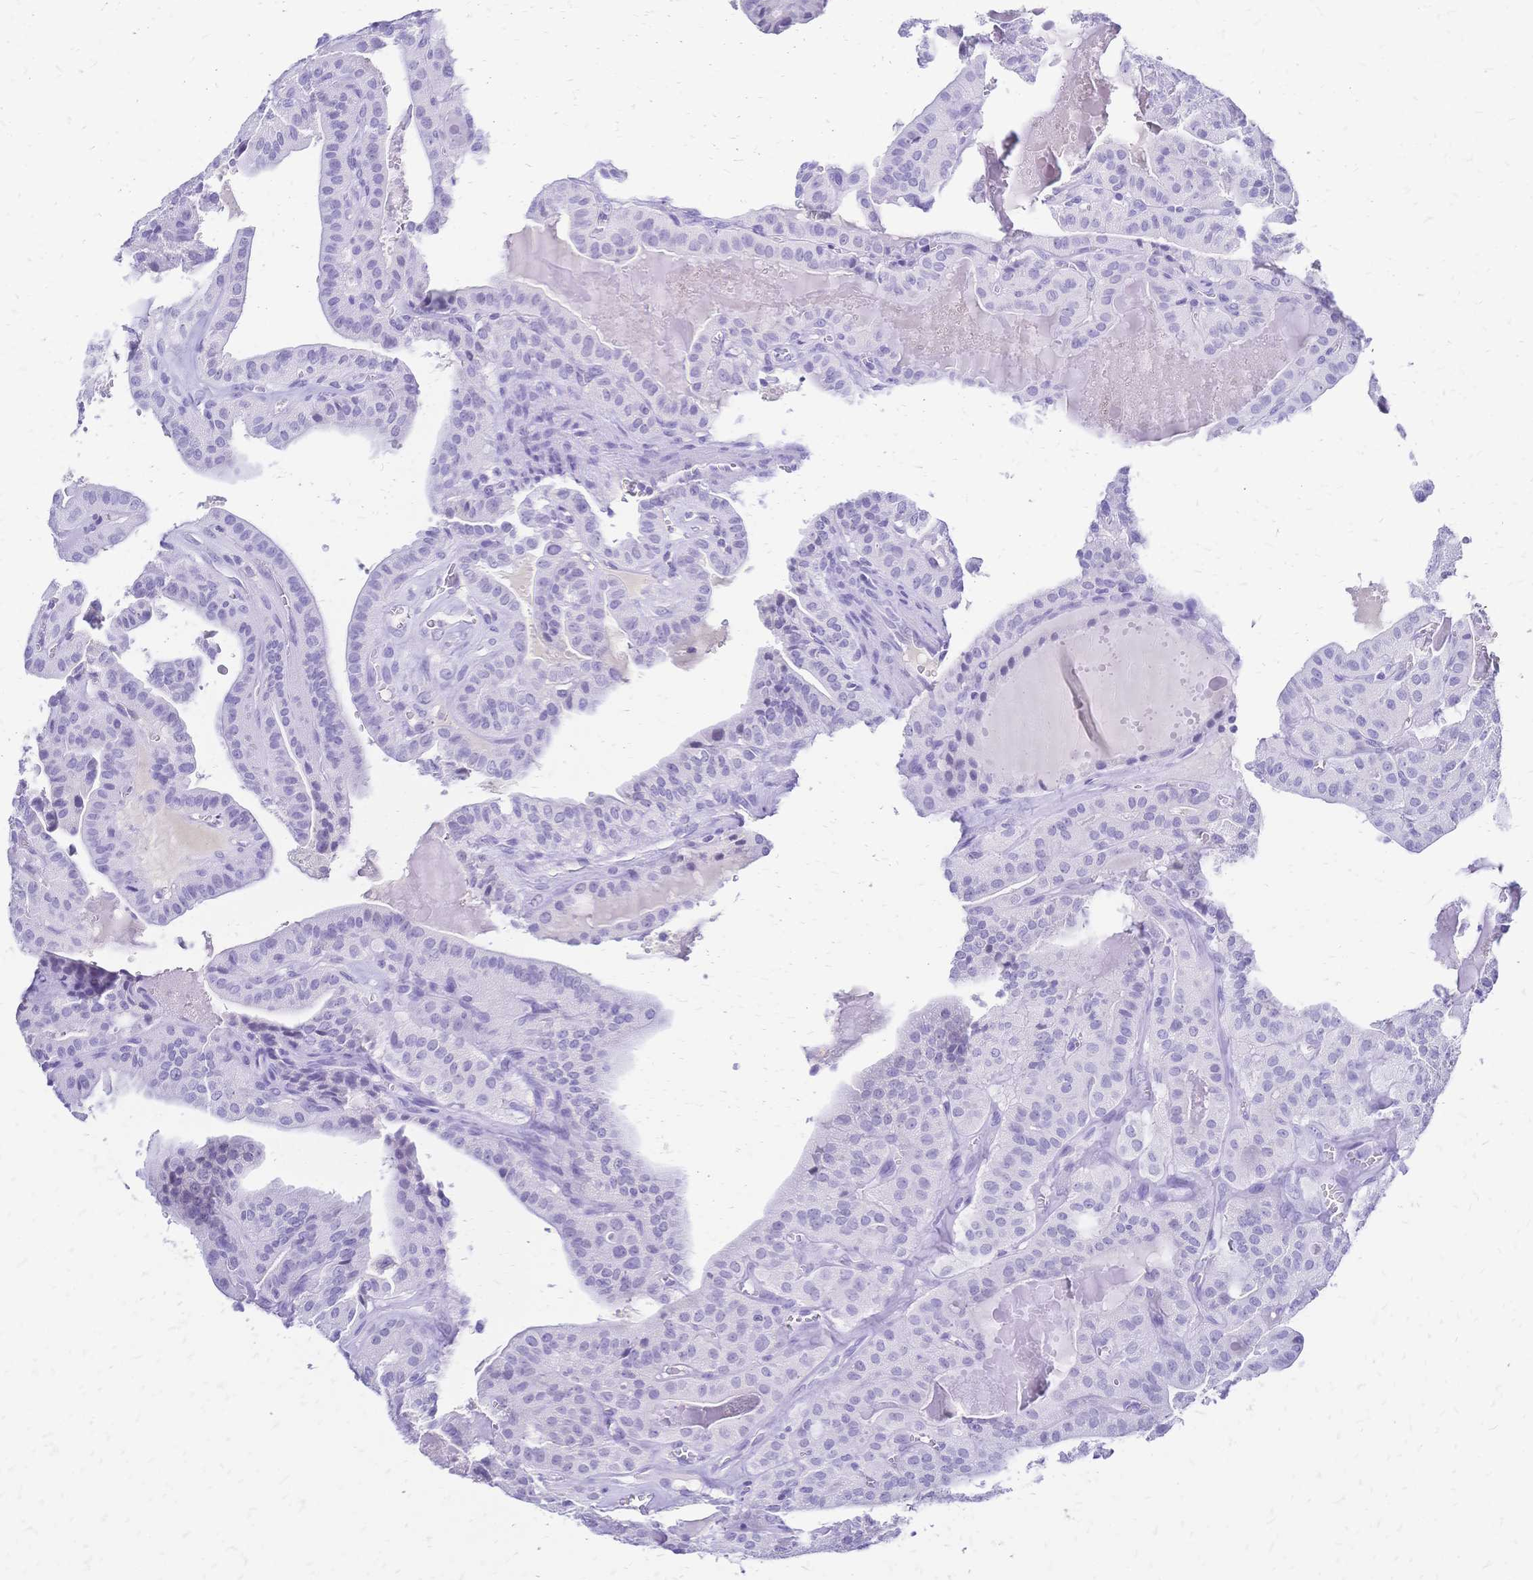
{"staining": {"intensity": "negative", "quantity": "none", "location": "none"}, "tissue": "thyroid cancer", "cell_type": "Tumor cells", "image_type": "cancer", "snomed": [{"axis": "morphology", "description": "Papillary adenocarcinoma, NOS"}, {"axis": "topography", "description": "Thyroid gland"}], "caption": "Tumor cells show no significant protein staining in papillary adenocarcinoma (thyroid). (Stains: DAB (3,3'-diaminobenzidine) immunohistochemistry (IHC) with hematoxylin counter stain, Microscopy: brightfield microscopy at high magnification).", "gene": "FA2H", "patient": {"sex": "male", "age": 52}}